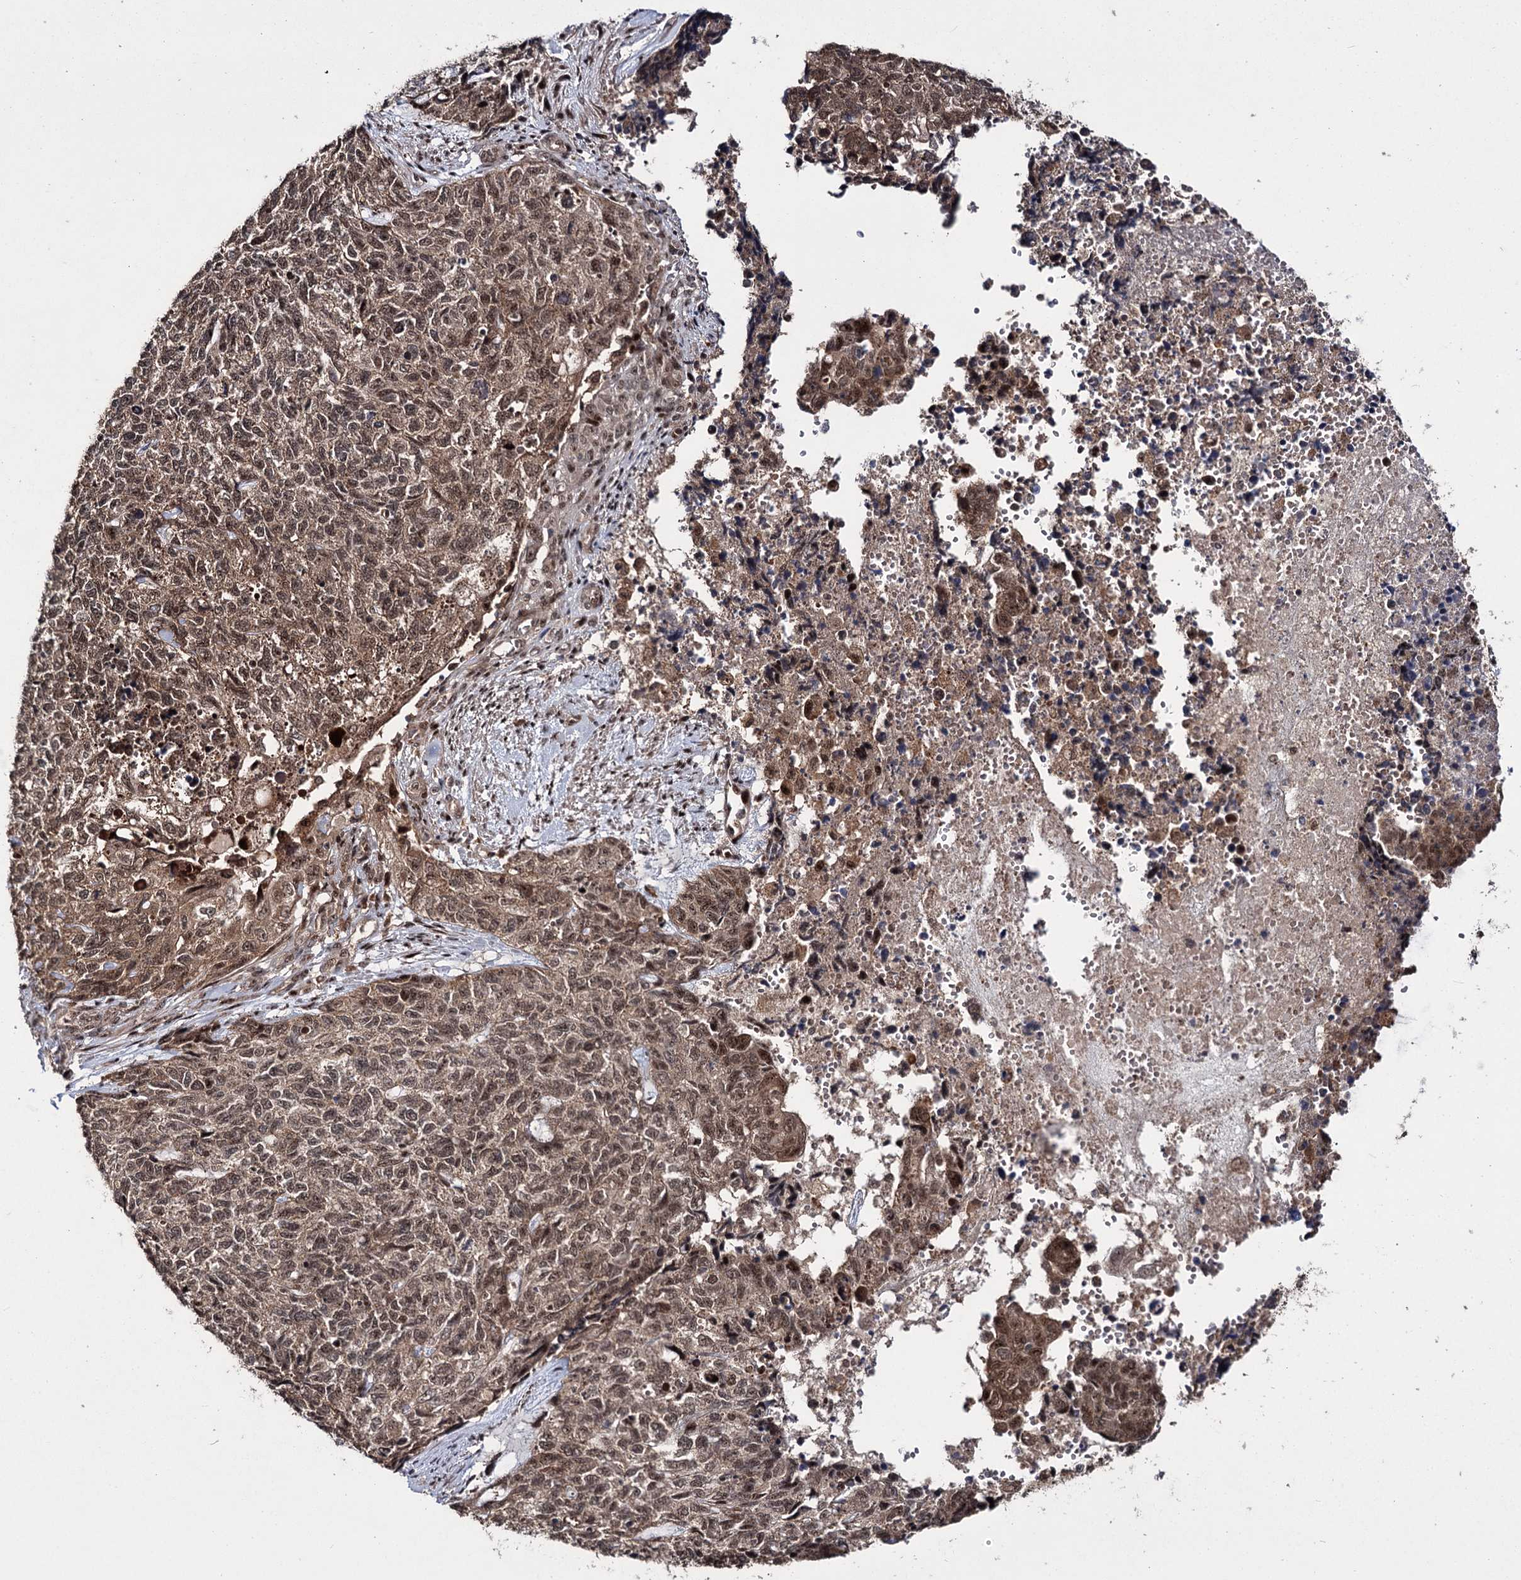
{"staining": {"intensity": "moderate", "quantity": ">75%", "location": "cytoplasmic/membranous,nuclear"}, "tissue": "cervical cancer", "cell_type": "Tumor cells", "image_type": "cancer", "snomed": [{"axis": "morphology", "description": "Squamous cell carcinoma, NOS"}, {"axis": "topography", "description": "Cervix"}], "caption": "This is a photomicrograph of IHC staining of cervical cancer (squamous cell carcinoma), which shows moderate positivity in the cytoplasmic/membranous and nuclear of tumor cells.", "gene": "MKNK2", "patient": {"sex": "female", "age": 63}}